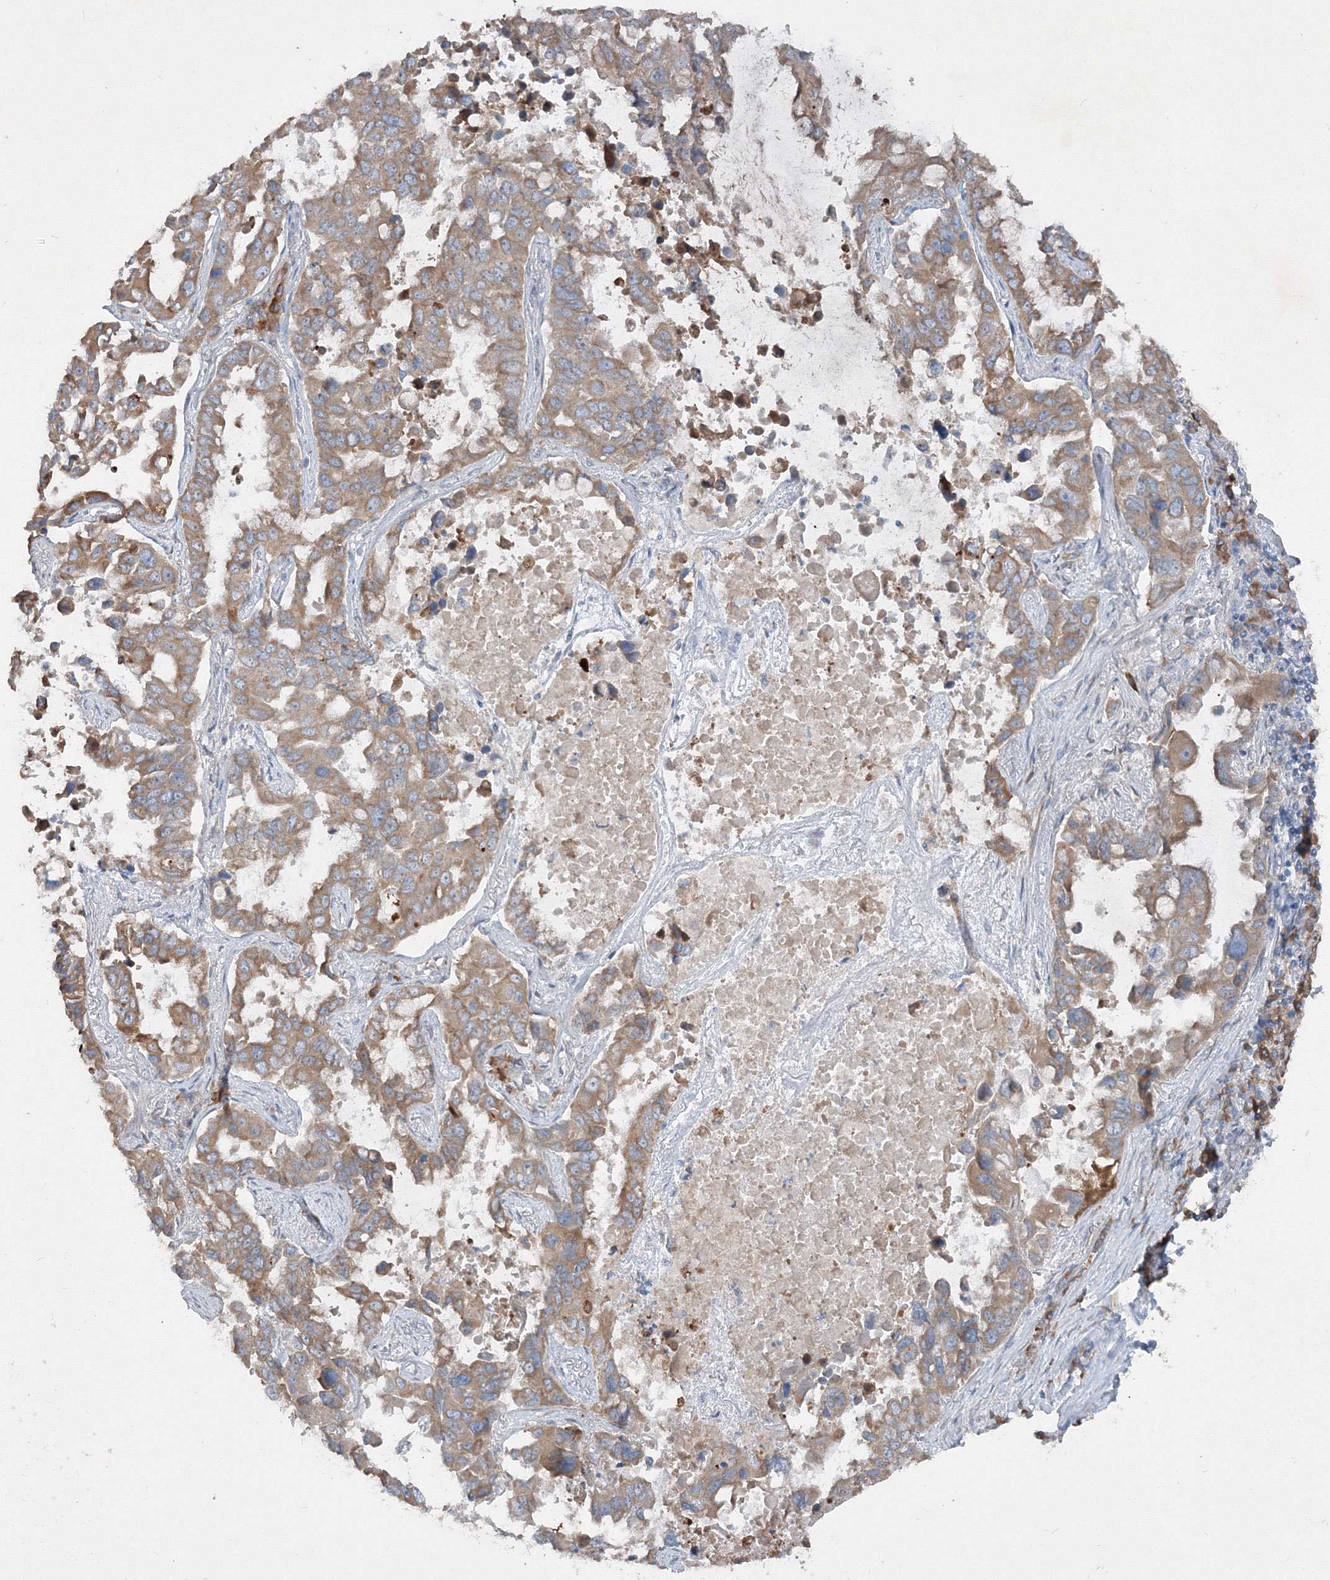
{"staining": {"intensity": "moderate", "quantity": ">75%", "location": "cytoplasmic/membranous"}, "tissue": "lung cancer", "cell_type": "Tumor cells", "image_type": "cancer", "snomed": [{"axis": "morphology", "description": "Adenocarcinoma, NOS"}, {"axis": "topography", "description": "Lung"}], "caption": "Moderate cytoplasmic/membranous positivity is present in about >75% of tumor cells in lung cancer.", "gene": "IFNAR1", "patient": {"sex": "male", "age": 64}}